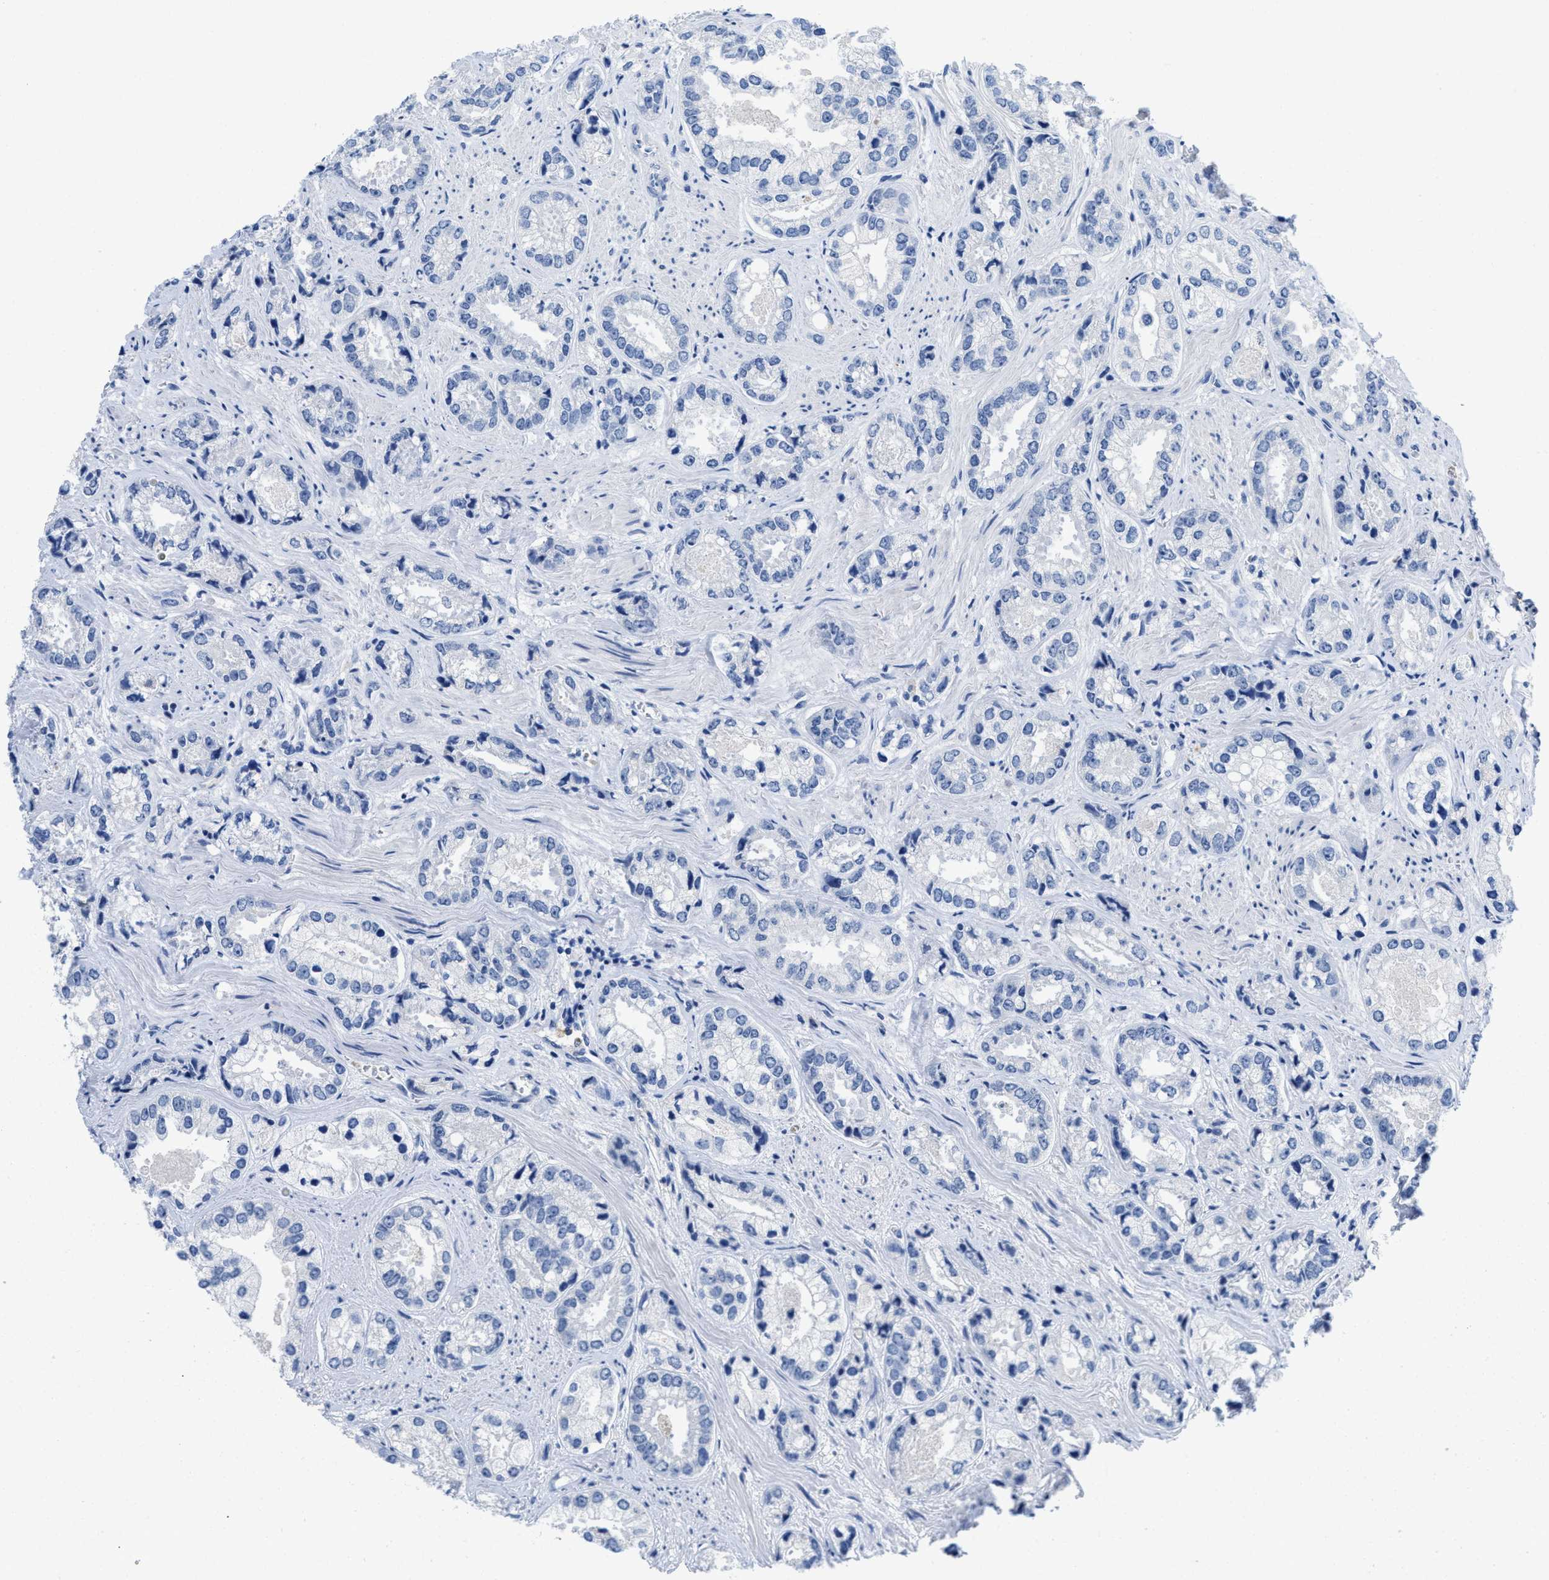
{"staining": {"intensity": "negative", "quantity": "none", "location": "none"}, "tissue": "prostate cancer", "cell_type": "Tumor cells", "image_type": "cancer", "snomed": [{"axis": "morphology", "description": "Adenocarcinoma, High grade"}, {"axis": "topography", "description": "Prostate"}], "caption": "An image of human prostate cancer is negative for staining in tumor cells. The staining is performed using DAB brown chromogen with nuclei counter-stained in using hematoxylin.", "gene": "CR1", "patient": {"sex": "male", "age": 61}}